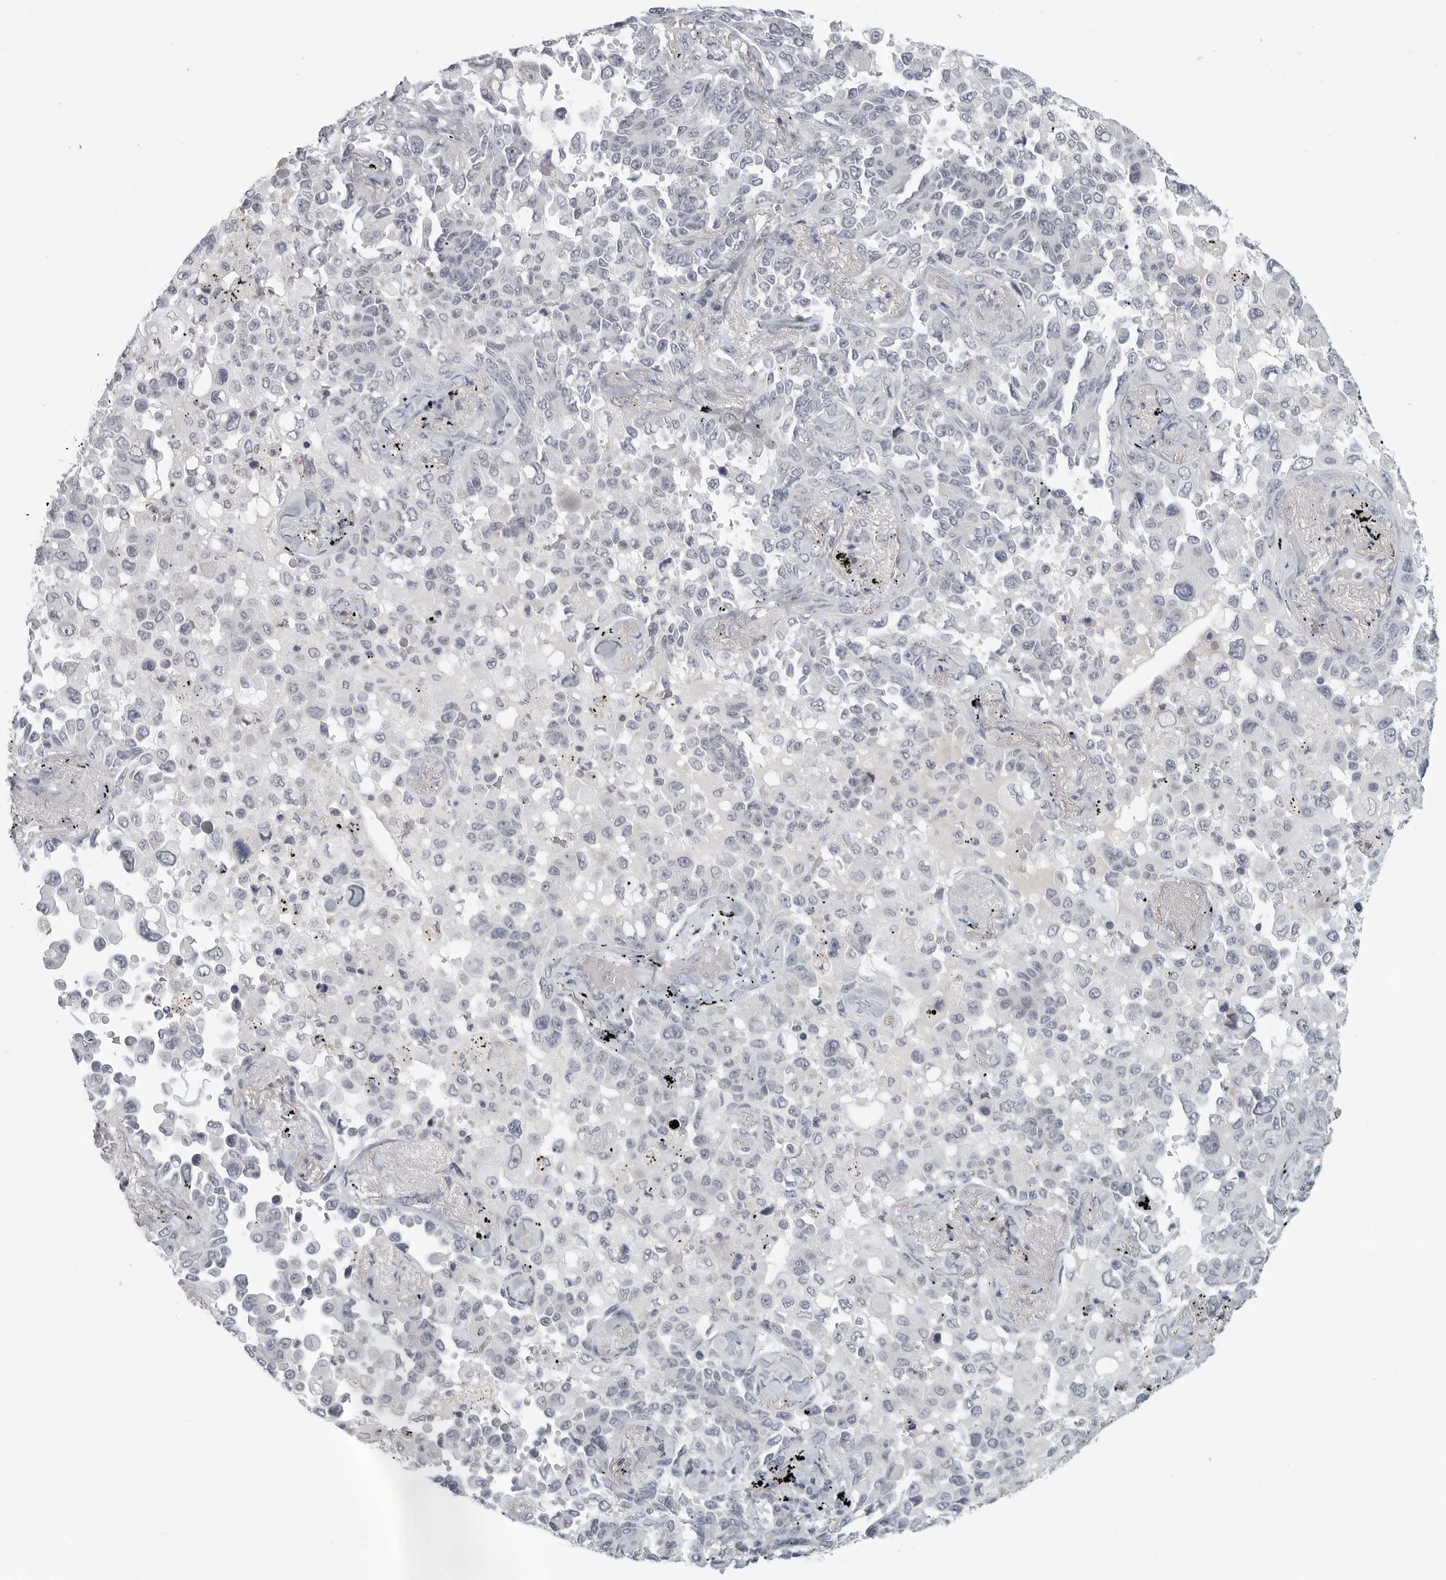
{"staining": {"intensity": "negative", "quantity": "none", "location": "none"}, "tissue": "lung cancer", "cell_type": "Tumor cells", "image_type": "cancer", "snomed": [{"axis": "morphology", "description": "Adenocarcinoma, NOS"}, {"axis": "topography", "description": "Lung"}], "caption": "The image demonstrates no significant positivity in tumor cells of lung adenocarcinoma. Brightfield microscopy of IHC stained with DAB (brown) and hematoxylin (blue), captured at high magnification.", "gene": "BPIFA1", "patient": {"sex": "female", "age": 67}}